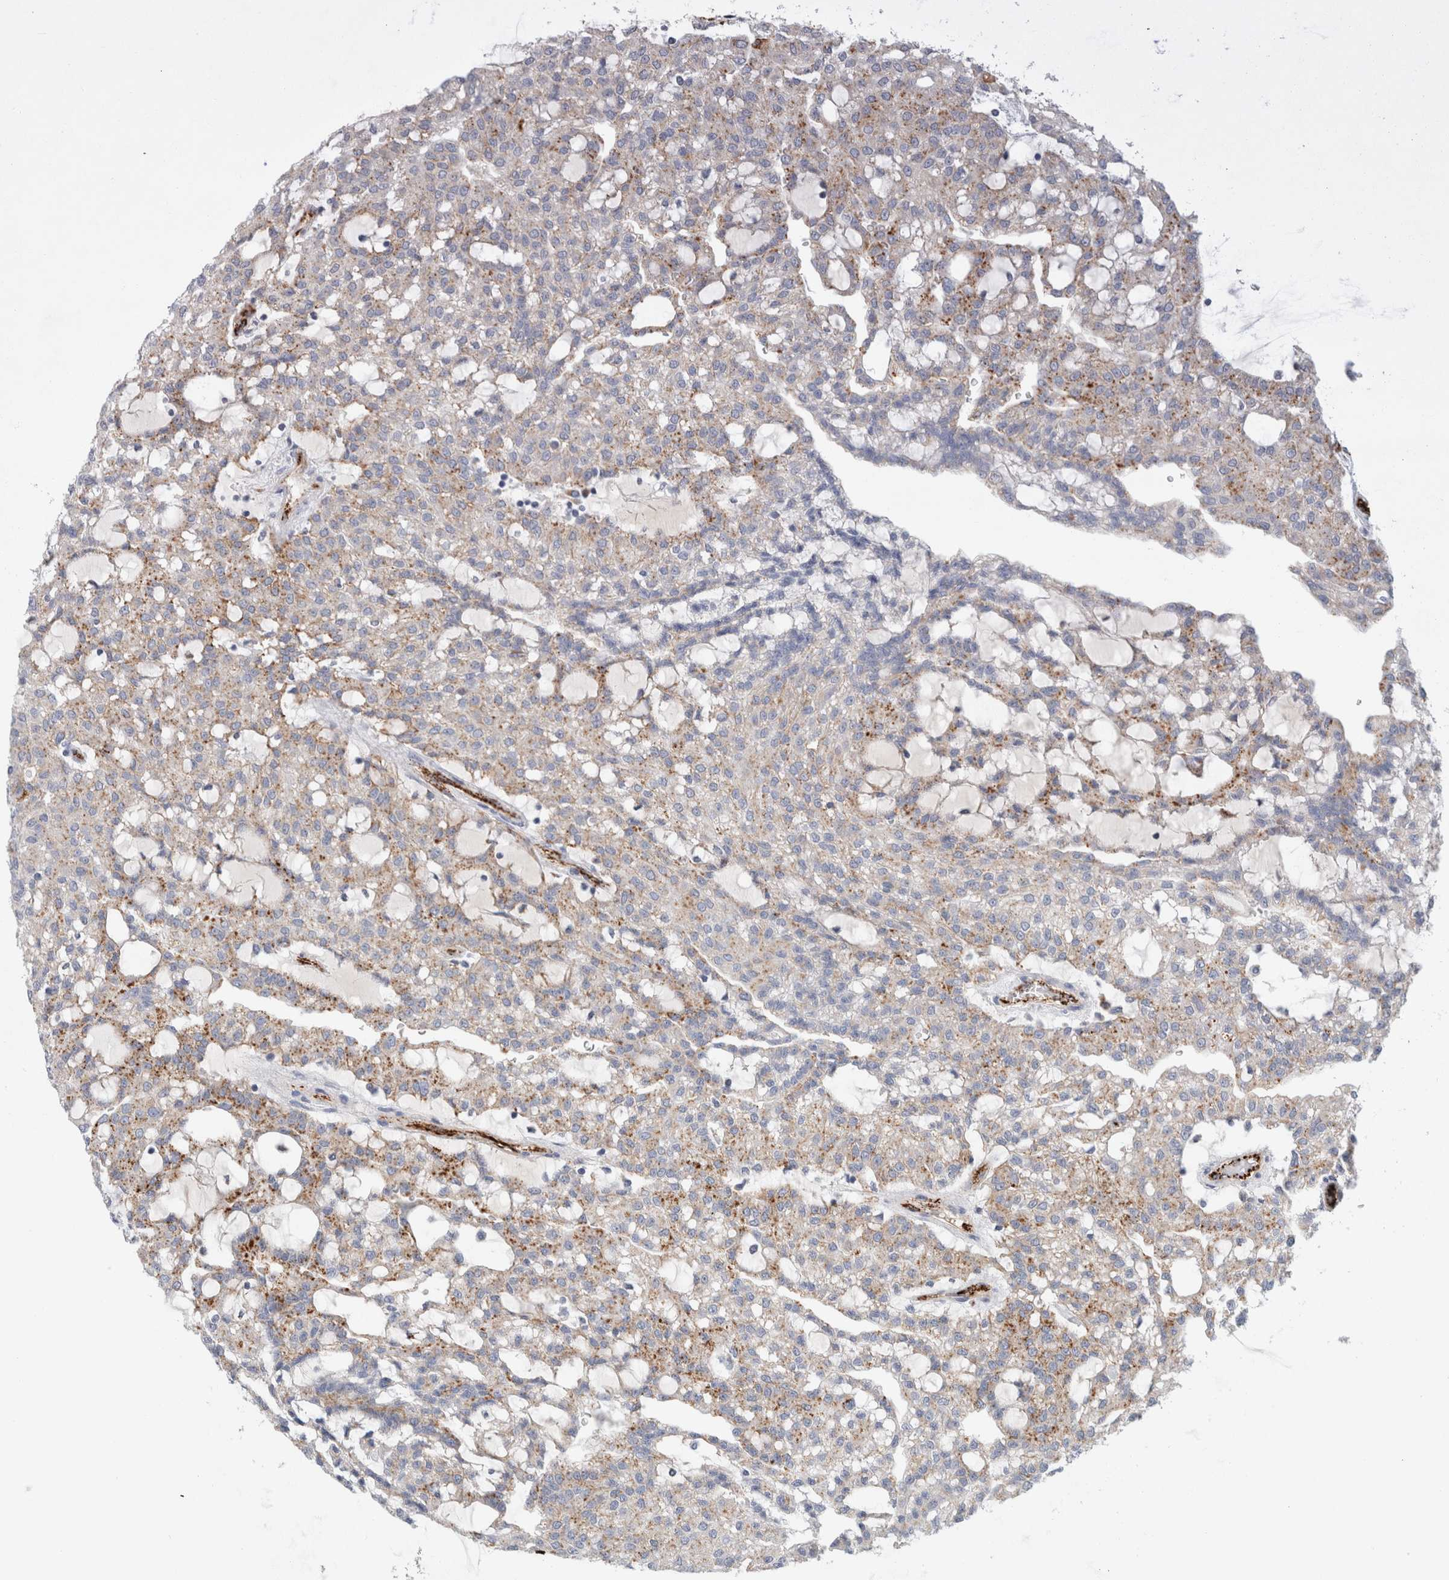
{"staining": {"intensity": "moderate", "quantity": ">75%", "location": "cytoplasmic/membranous"}, "tissue": "renal cancer", "cell_type": "Tumor cells", "image_type": "cancer", "snomed": [{"axis": "morphology", "description": "Adenocarcinoma, NOS"}, {"axis": "topography", "description": "Kidney"}], "caption": "Renal cancer stained for a protein (brown) shows moderate cytoplasmic/membranous positive staining in approximately >75% of tumor cells.", "gene": "IARS2", "patient": {"sex": "male", "age": 63}}